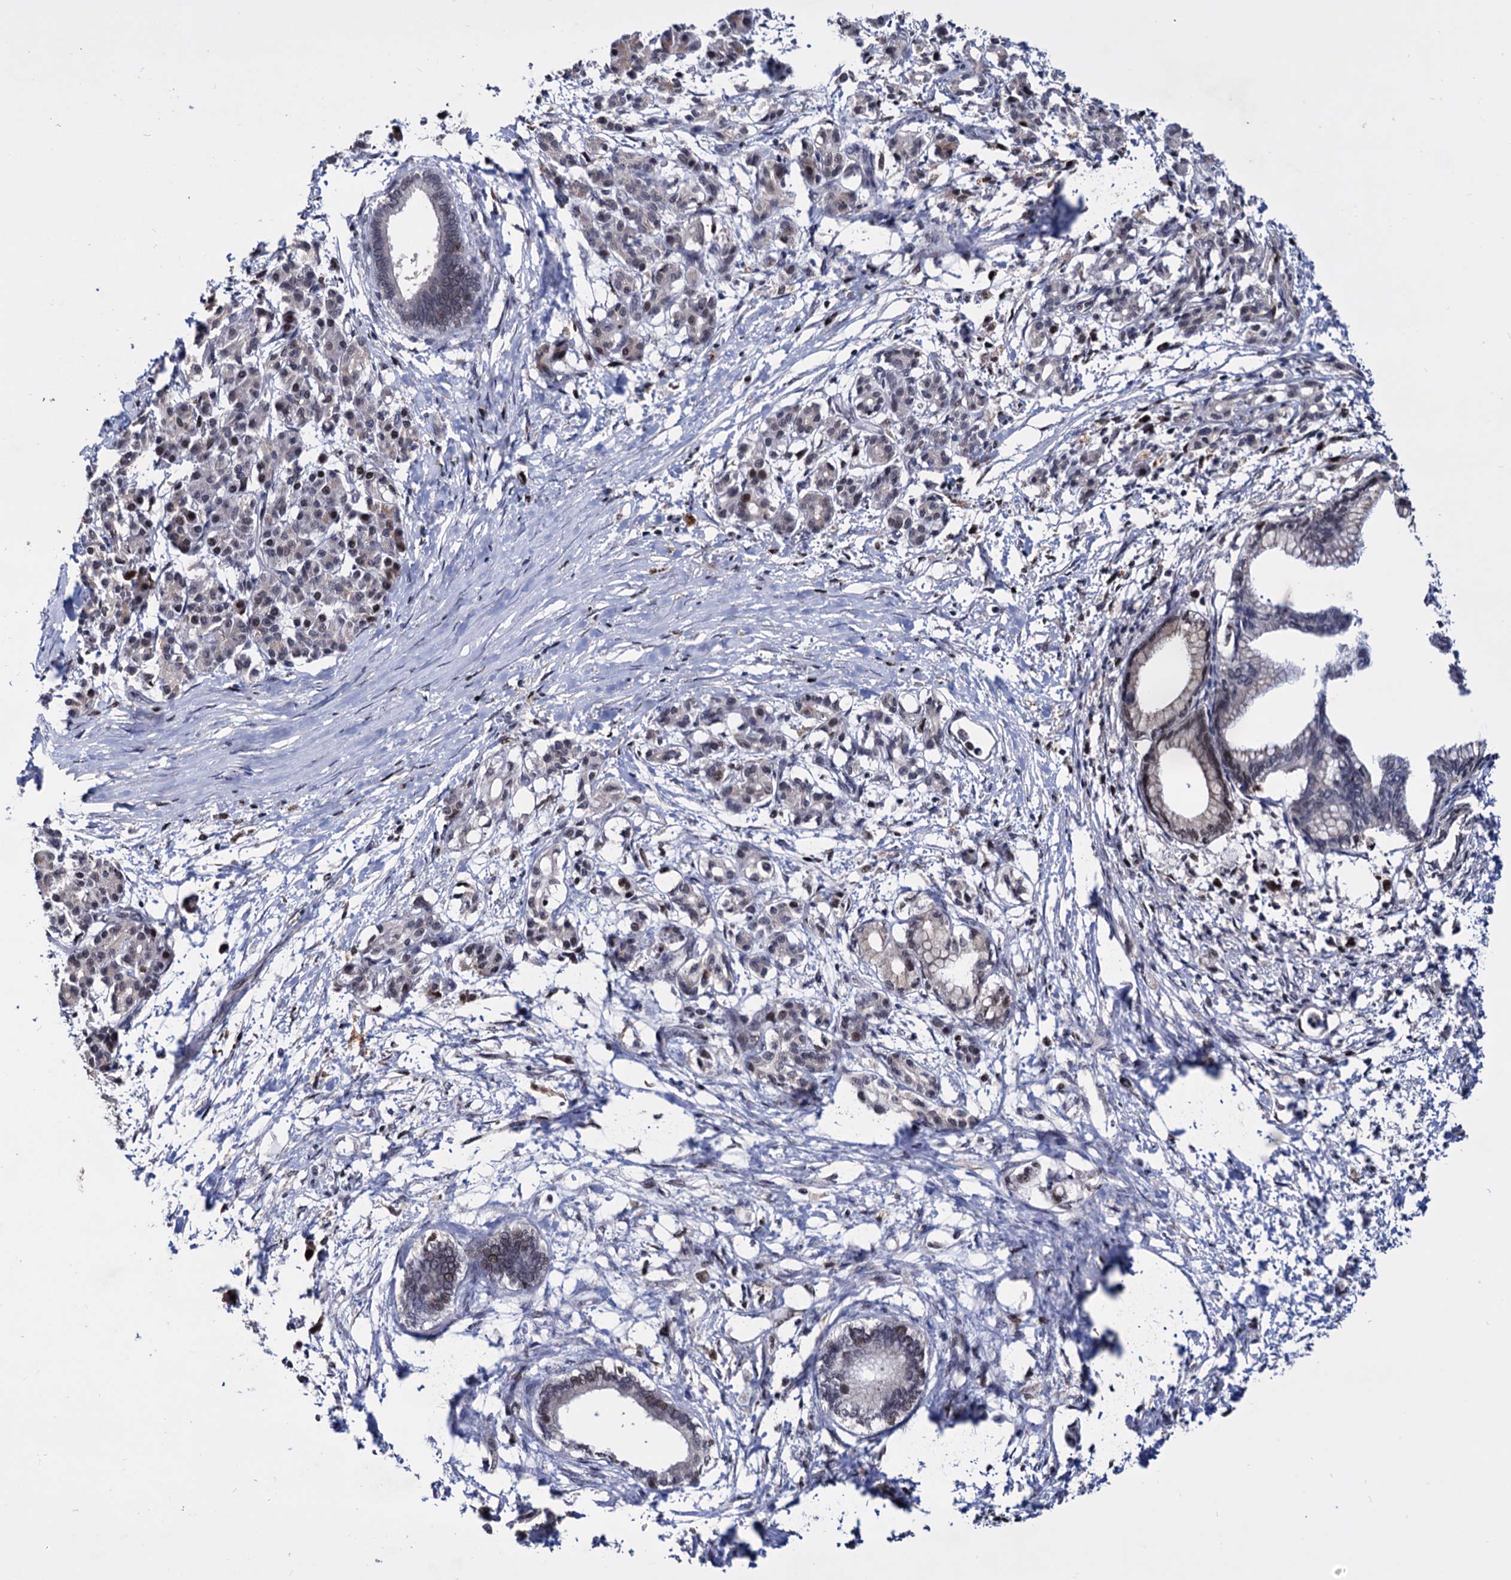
{"staining": {"intensity": "weak", "quantity": "<25%", "location": "nuclear"}, "tissue": "pancreatic cancer", "cell_type": "Tumor cells", "image_type": "cancer", "snomed": [{"axis": "morphology", "description": "Adenocarcinoma, NOS"}, {"axis": "topography", "description": "Pancreas"}], "caption": "An IHC histopathology image of pancreatic cancer is shown. There is no staining in tumor cells of pancreatic cancer. (DAB (3,3'-diaminobenzidine) IHC, high magnification).", "gene": "RNASEH2B", "patient": {"sex": "female", "age": 55}}